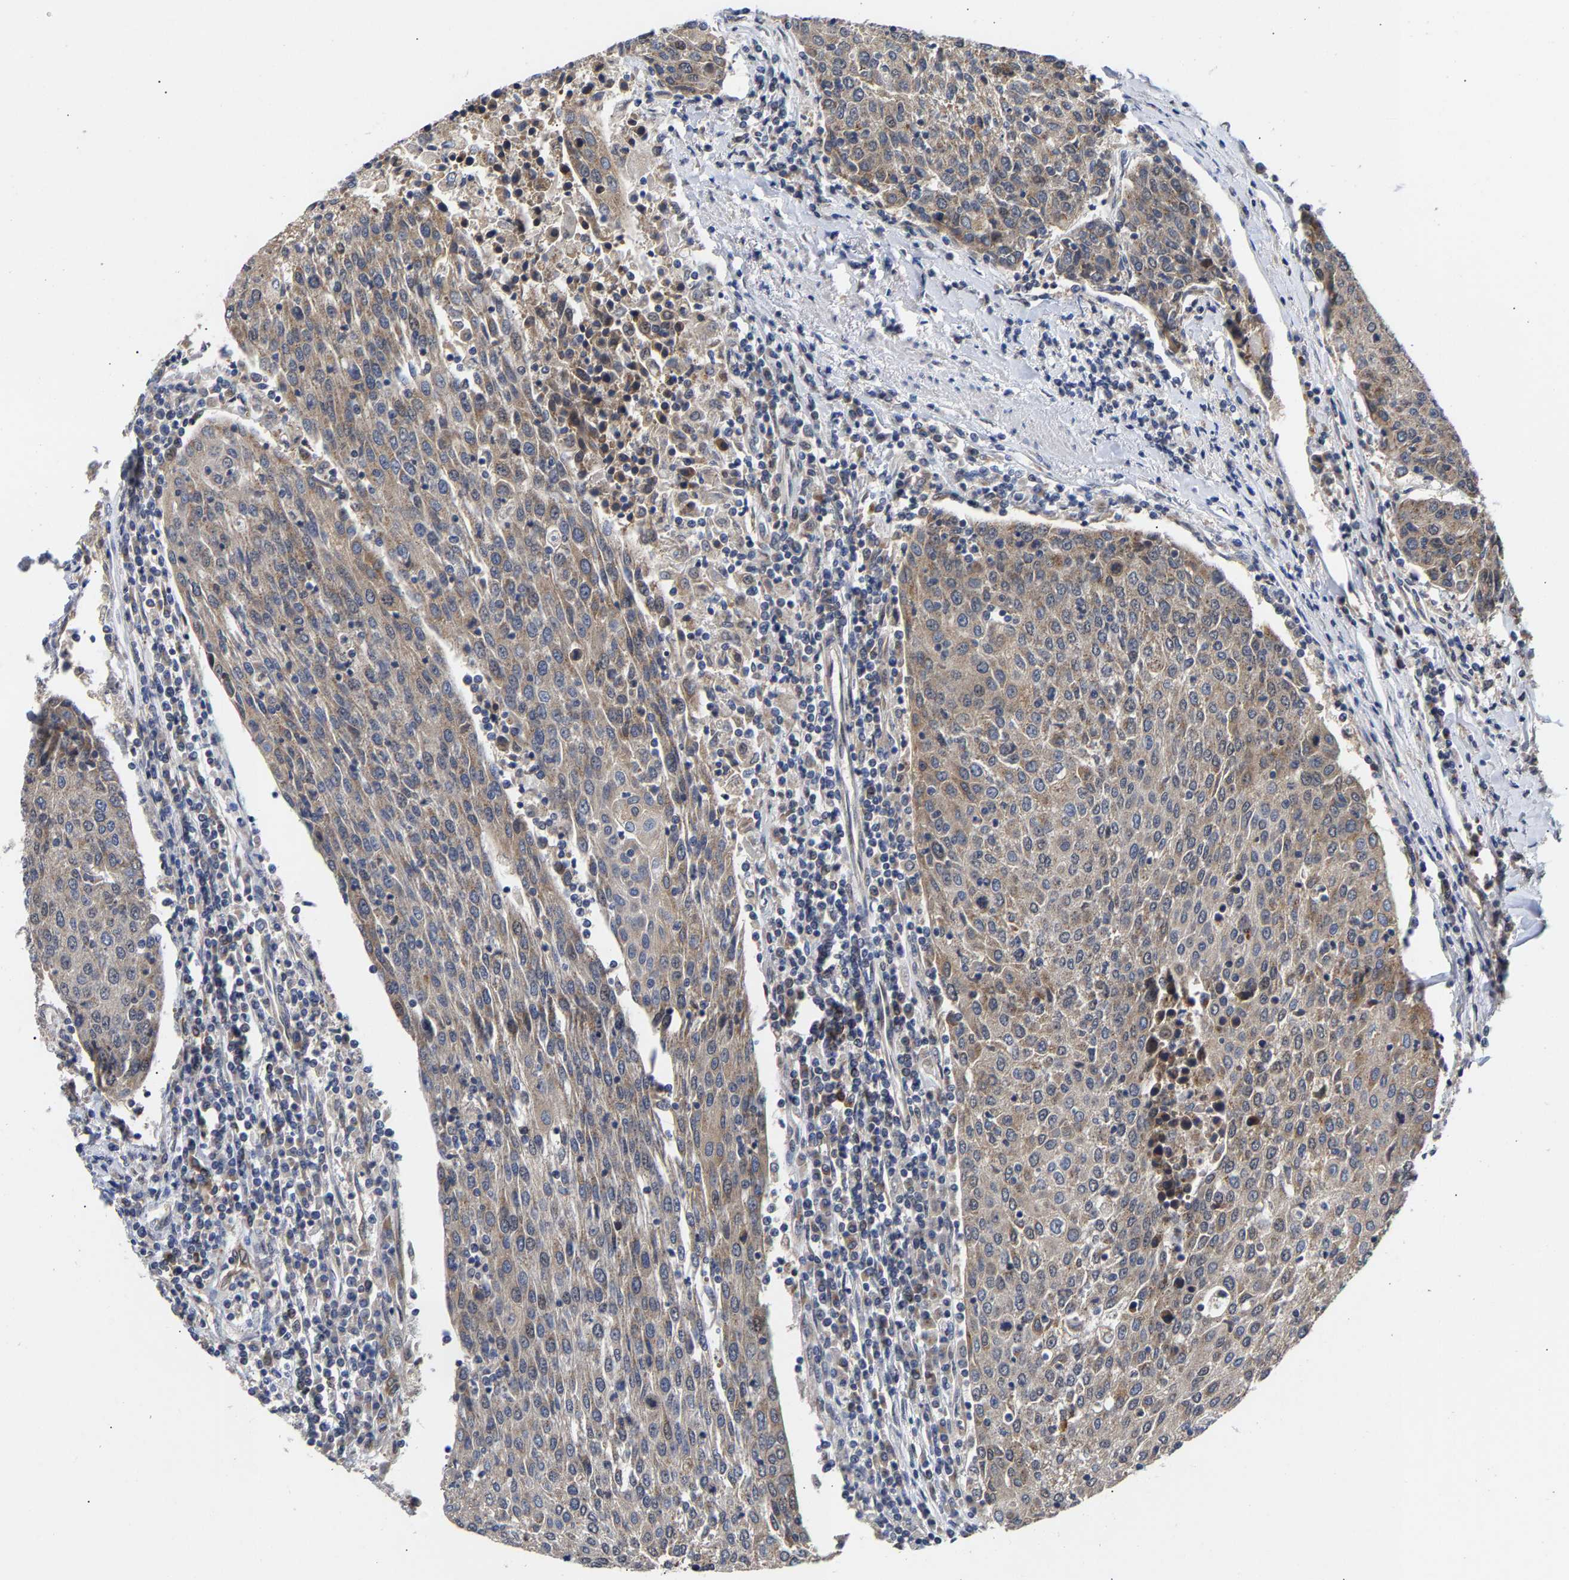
{"staining": {"intensity": "weak", "quantity": ">75%", "location": "cytoplasmic/membranous"}, "tissue": "urothelial cancer", "cell_type": "Tumor cells", "image_type": "cancer", "snomed": [{"axis": "morphology", "description": "Urothelial carcinoma, High grade"}, {"axis": "topography", "description": "Urinary bladder"}], "caption": "Immunohistochemistry (DAB) staining of urothelial cancer demonstrates weak cytoplasmic/membranous protein positivity in approximately >75% of tumor cells.", "gene": "CLIP2", "patient": {"sex": "female", "age": 85}}